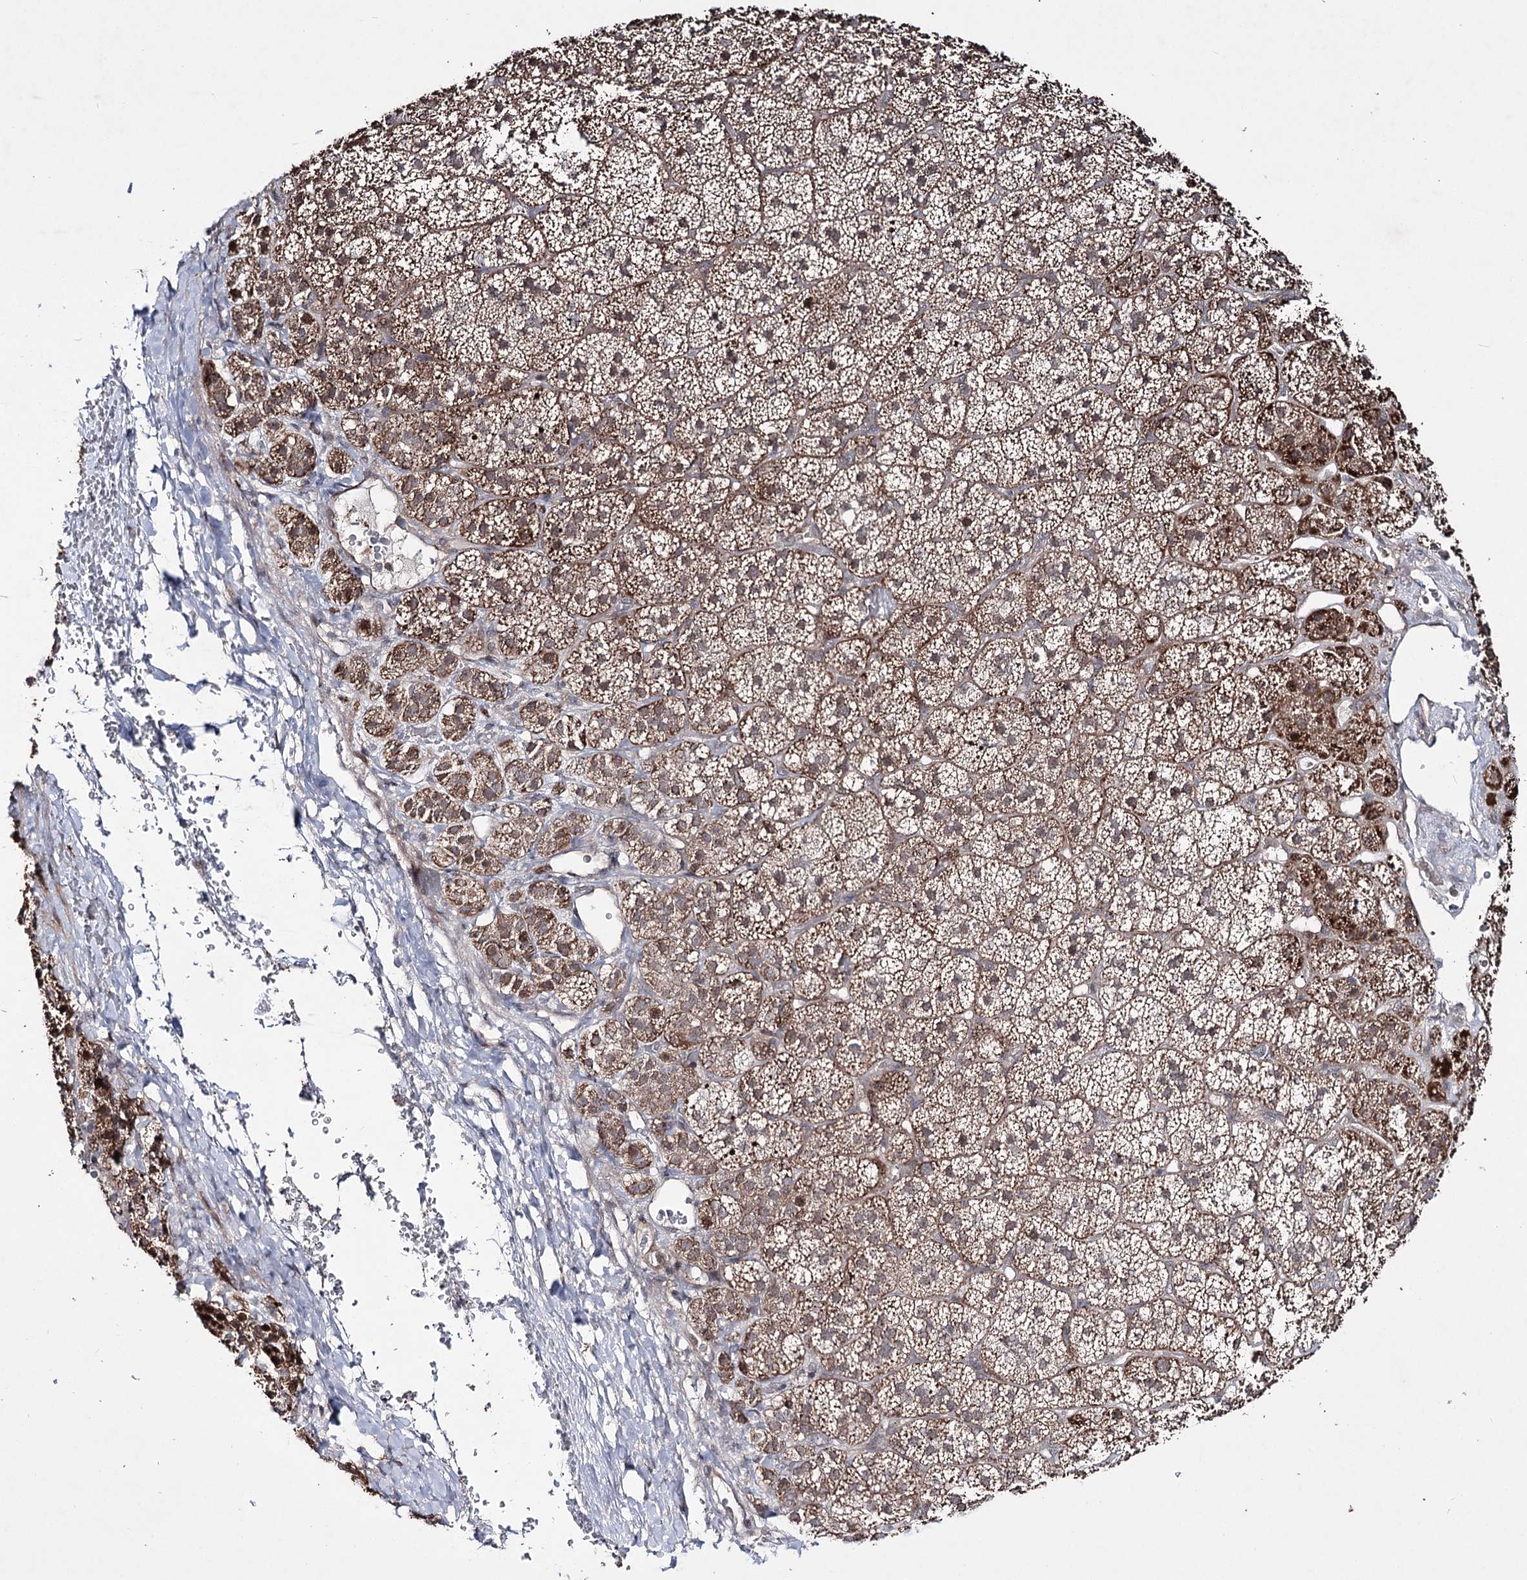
{"staining": {"intensity": "moderate", "quantity": "25%-75%", "location": "cytoplasmic/membranous"}, "tissue": "adrenal gland", "cell_type": "Glandular cells", "image_type": "normal", "snomed": [{"axis": "morphology", "description": "Normal tissue, NOS"}, {"axis": "topography", "description": "Adrenal gland"}], "caption": "Brown immunohistochemical staining in normal adrenal gland shows moderate cytoplasmic/membranous staining in approximately 25%-75% of glandular cells.", "gene": "HOXC11", "patient": {"sex": "female", "age": 44}}